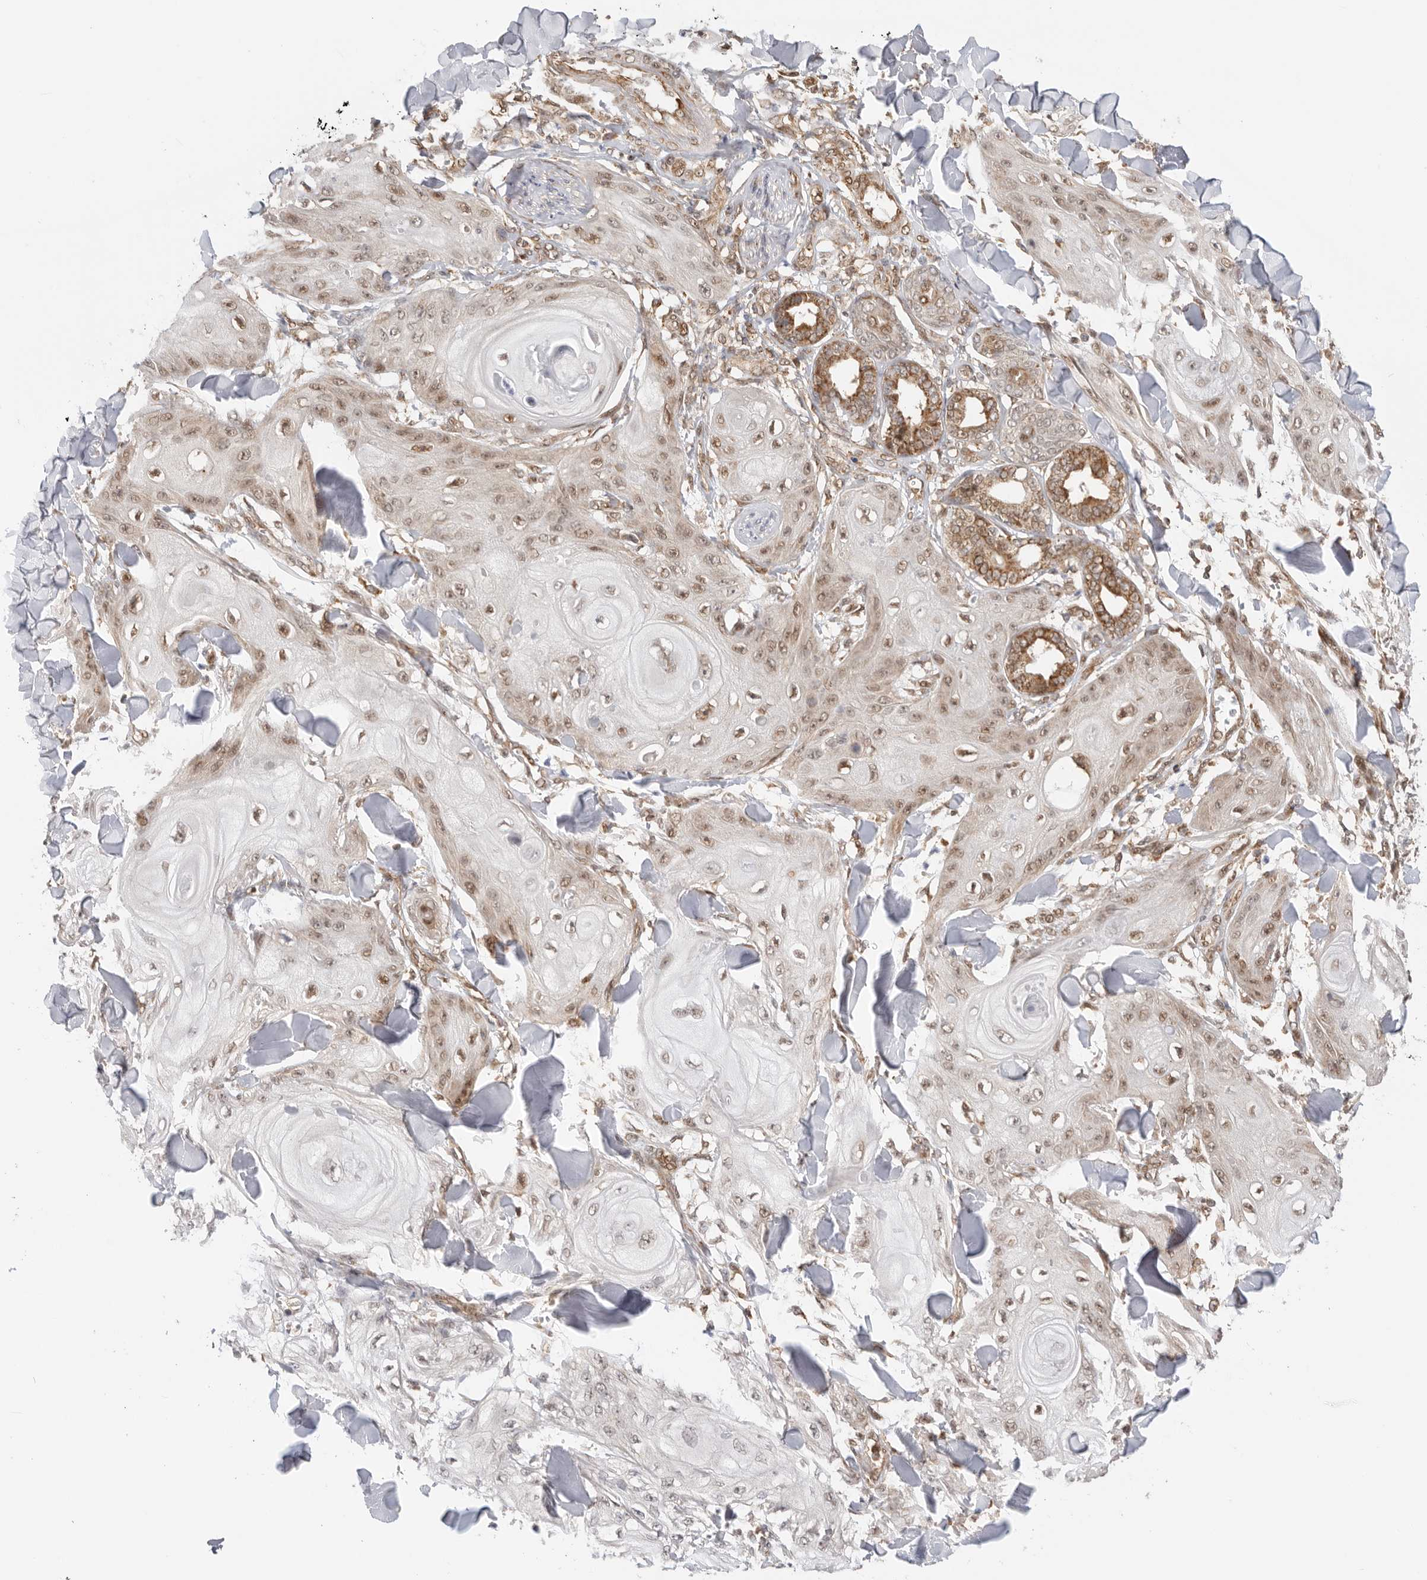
{"staining": {"intensity": "moderate", "quantity": ">75%", "location": "nuclear"}, "tissue": "skin cancer", "cell_type": "Tumor cells", "image_type": "cancer", "snomed": [{"axis": "morphology", "description": "Squamous cell carcinoma, NOS"}, {"axis": "topography", "description": "Skin"}], "caption": "Squamous cell carcinoma (skin) tissue demonstrates moderate nuclear positivity in approximately >75% of tumor cells (DAB (3,3'-diaminobenzidine) IHC with brightfield microscopy, high magnification).", "gene": "DCAF8", "patient": {"sex": "male", "age": 74}}